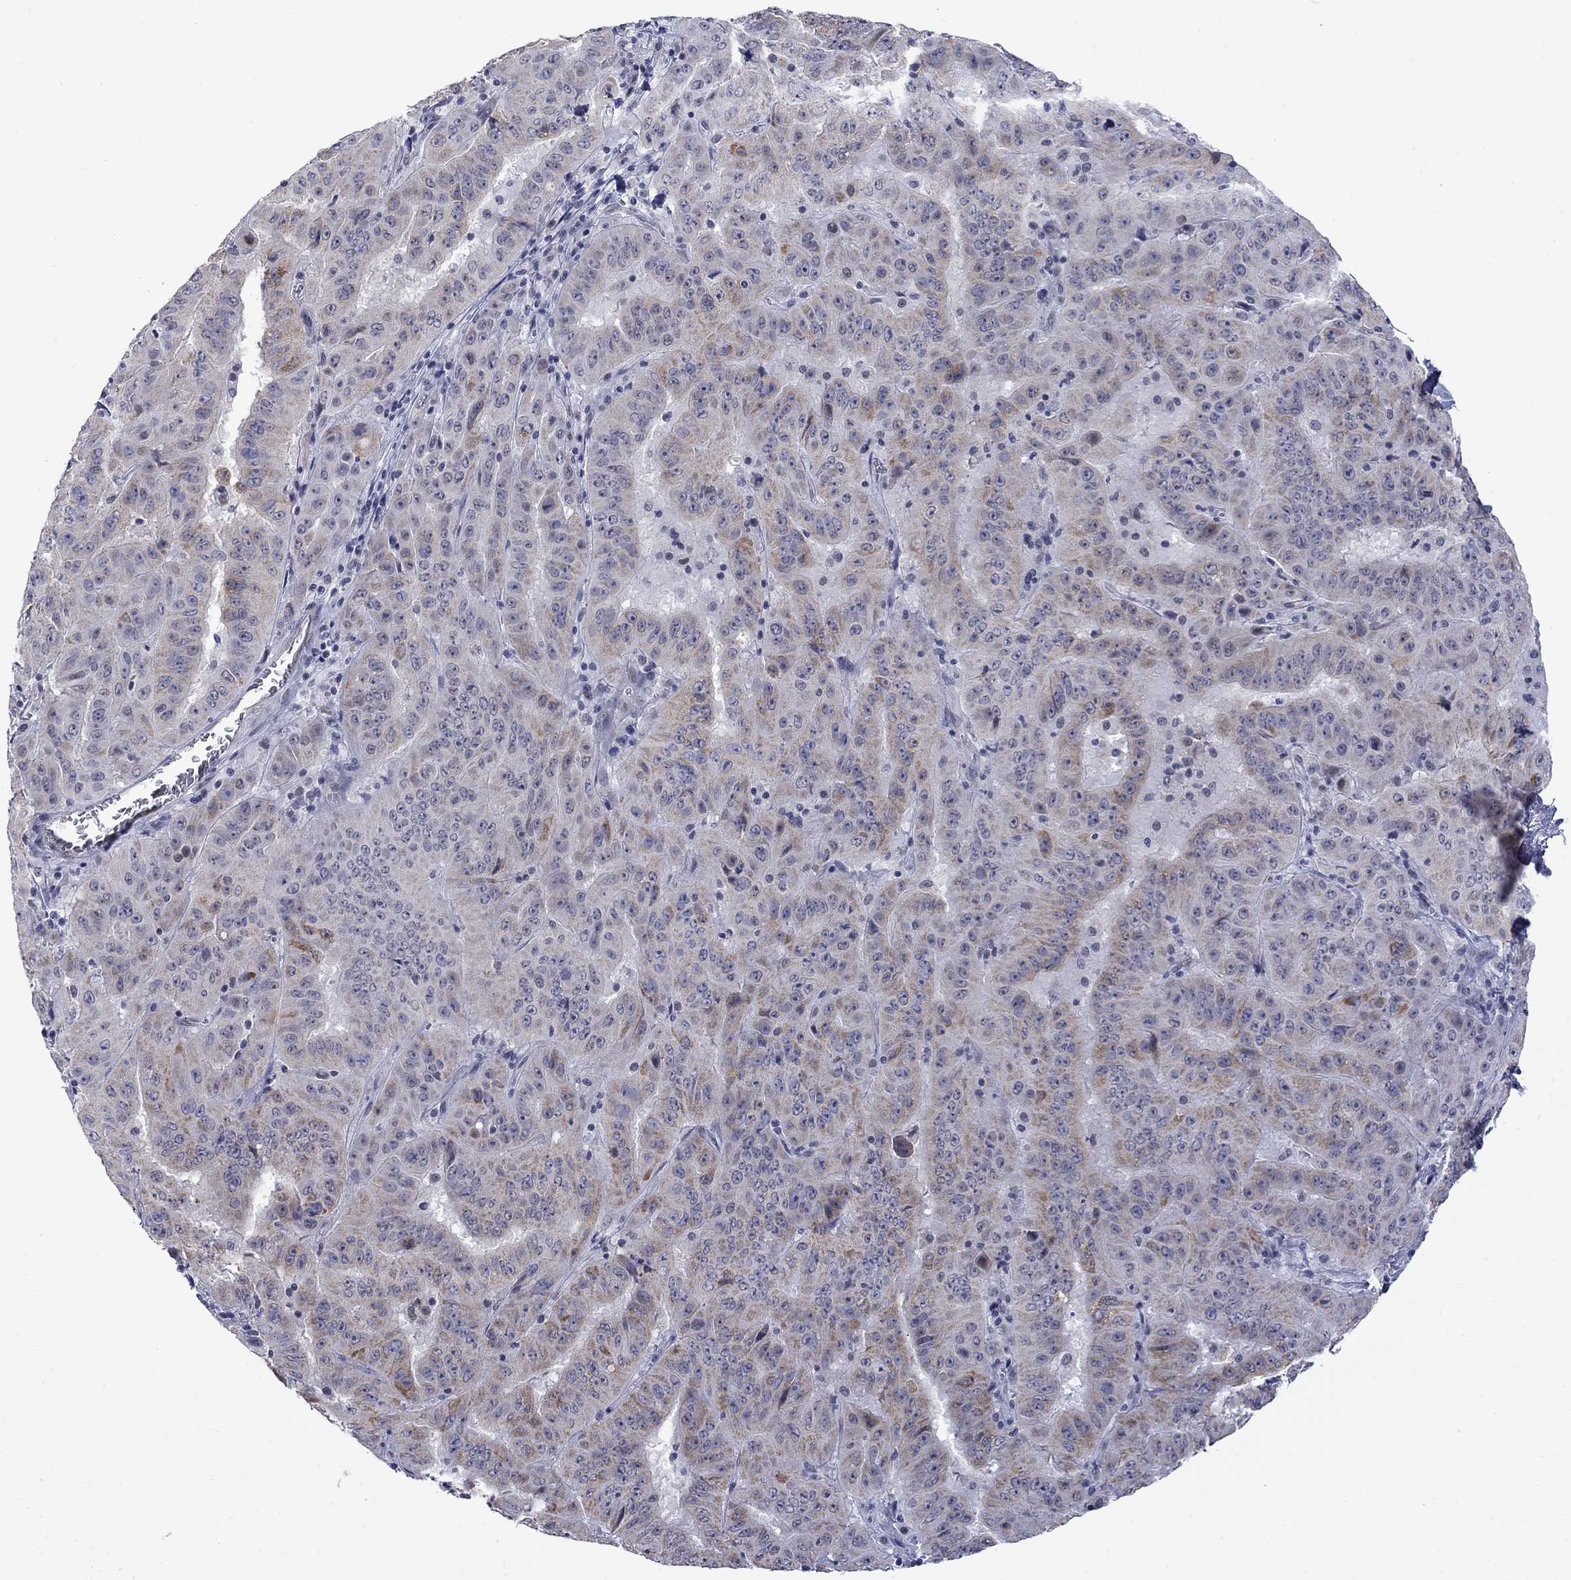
{"staining": {"intensity": "weak", "quantity": "25%-75%", "location": "cytoplasmic/membranous"}, "tissue": "pancreatic cancer", "cell_type": "Tumor cells", "image_type": "cancer", "snomed": [{"axis": "morphology", "description": "Adenocarcinoma, NOS"}, {"axis": "topography", "description": "Pancreas"}], "caption": "A brown stain highlights weak cytoplasmic/membranous expression of a protein in human pancreatic cancer tumor cells. The protein of interest is stained brown, and the nuclei are stained in blue (DAB IHC with brightfield microscopy, high magnification).", "gene": "KCNJ16", "patient": {"sex": "male", "age": 63}}